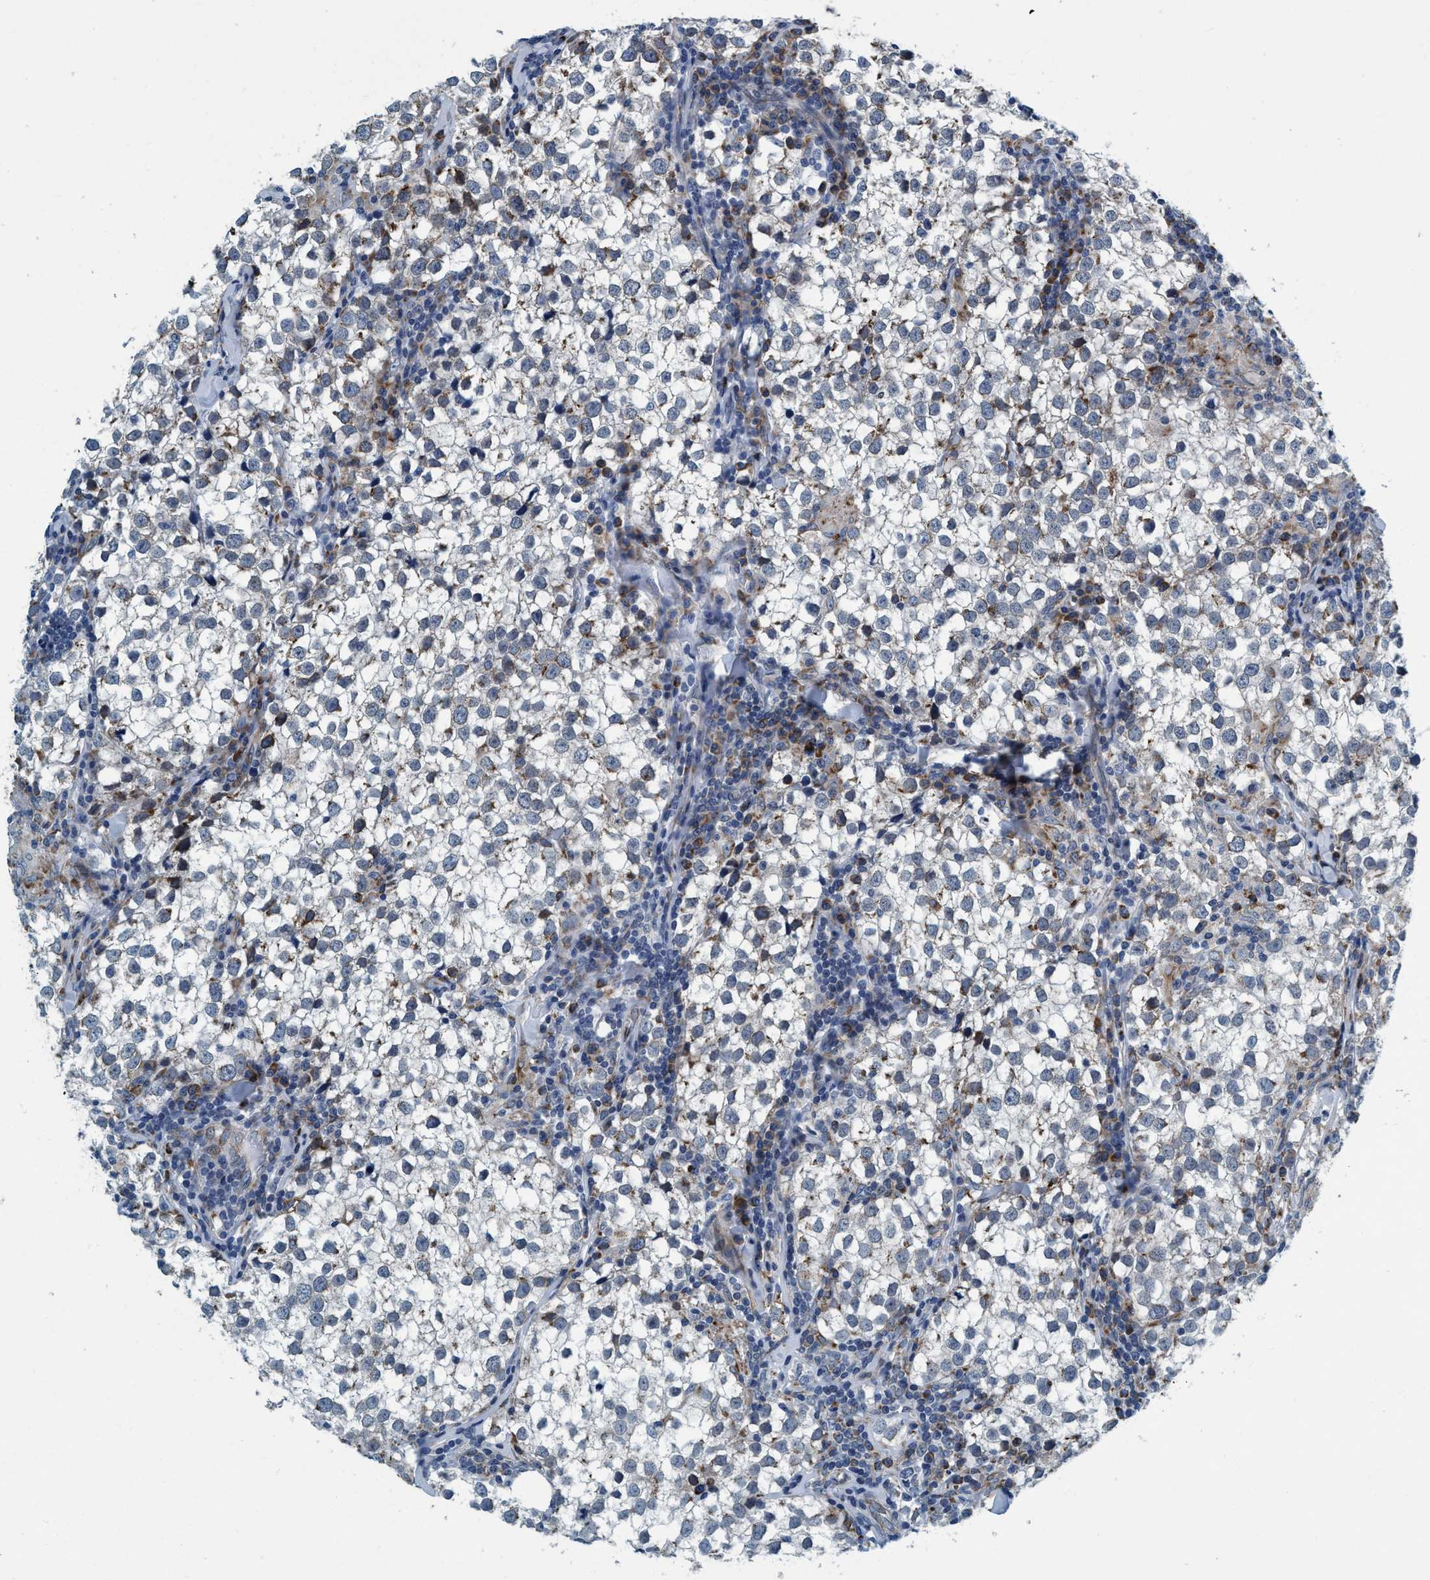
{"staining": {"intensity": "weak", "quantity": "<25%", "location": "cytoplasmic/membranous"}, "tissue": "testis cancer", "cell_type": "Tumor cells", "image_type": "cancer", "snomed": [{"axis": "morphology", "description": "Seminoma, NOS"}, {"axis": "morphology", "description": "Carcinoma, Embryonal, NOS"}, {"axis": "topography", "description": "Testis"}], "caption": "IHC micrograph of neoplastic tissue: human embryonal carcinoma (testis) stained with DAB (3,3'-diaminobenzidine) shows no significant protein staining in tumor cells.", "gene": "ARMC9", "patient": {"sex": "male", "age": 36}}